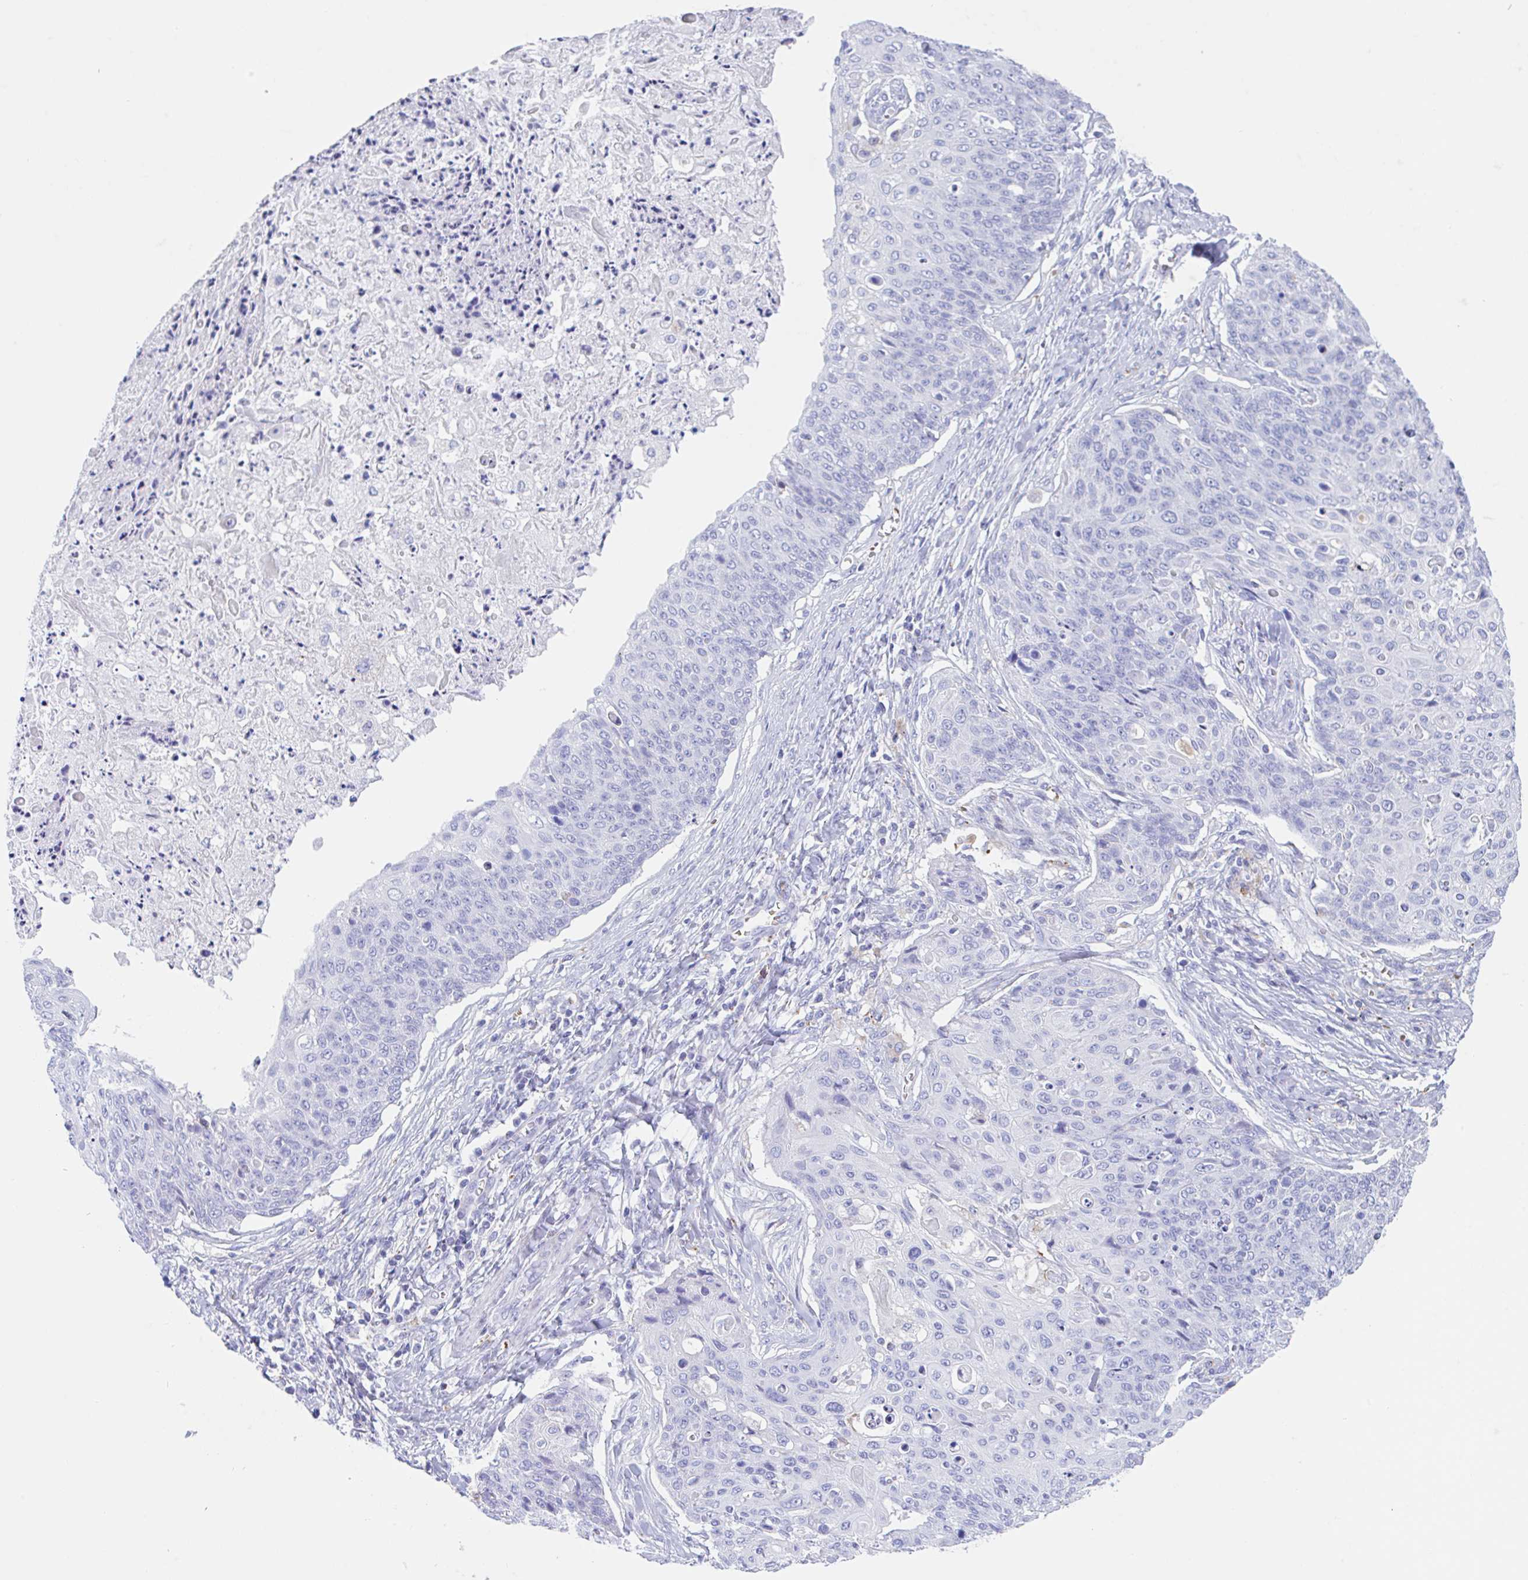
{"staining": {"intensity": "negative", "quantity": "none", "location": "none"}, "tissue": "skin cancer", "cell_type": "Tumor cells", "image_type": "cancer", "snomed": [{"axis": "morphology", "description": "Squamous cell carcinoma, NOS"}, {"axis": "topography", "description": "Skin"}, {"axis": "topography", "description": "Vulva"}], "caption": "Immunohistochemistry (IHC) of human squamous cell carcinoma (skin) demonstrates no staining in tumor cells. The staining is performed using DAB (3,3'-diaminobenzidine) brown chromogen with nuclei counter-stained in using hematoxylin.", "gene": "ANKRD9", "patient": {"sex": "female", "age": 85}}